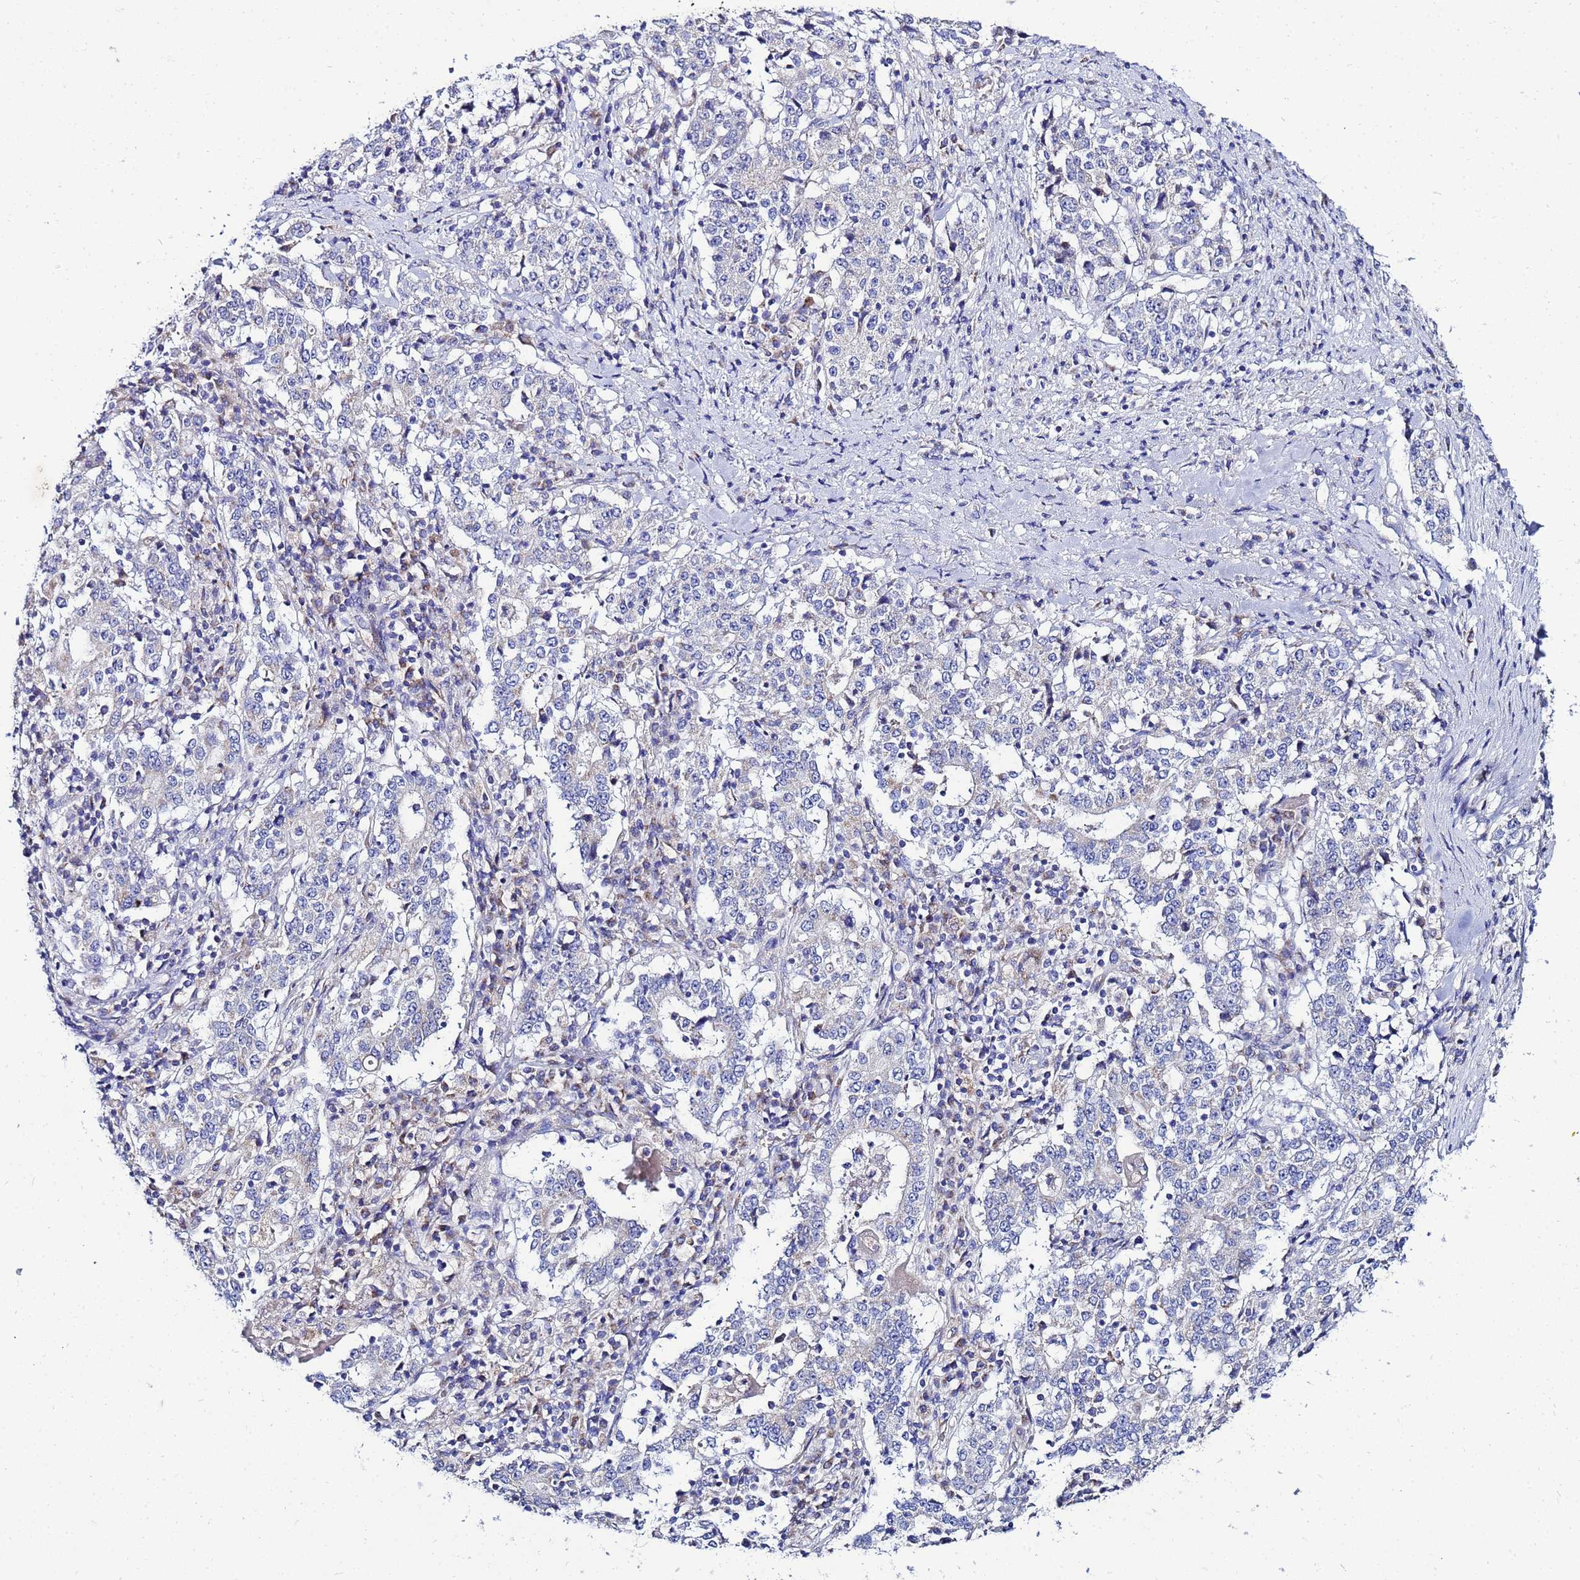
{"staining": {"intensity": "negative", "quantity": "none", "location": "none"}, "tissue": "stomach cancer", "cell_type": "Tumor cells", "image_type": "cancer", "snomed": [{"axis": "morphology", "description": "Adenocarcinoma, NOS"}, {"axis": "topography", "description": "Stomach"}], "caption": "Tumor cells are negative for protein expression in human stomach adenocarcinoma. (IHC, brightfield microscopy, high magnification).", "gene": "FAHD2A", "patient": {"sex": "male", "age": 59}}